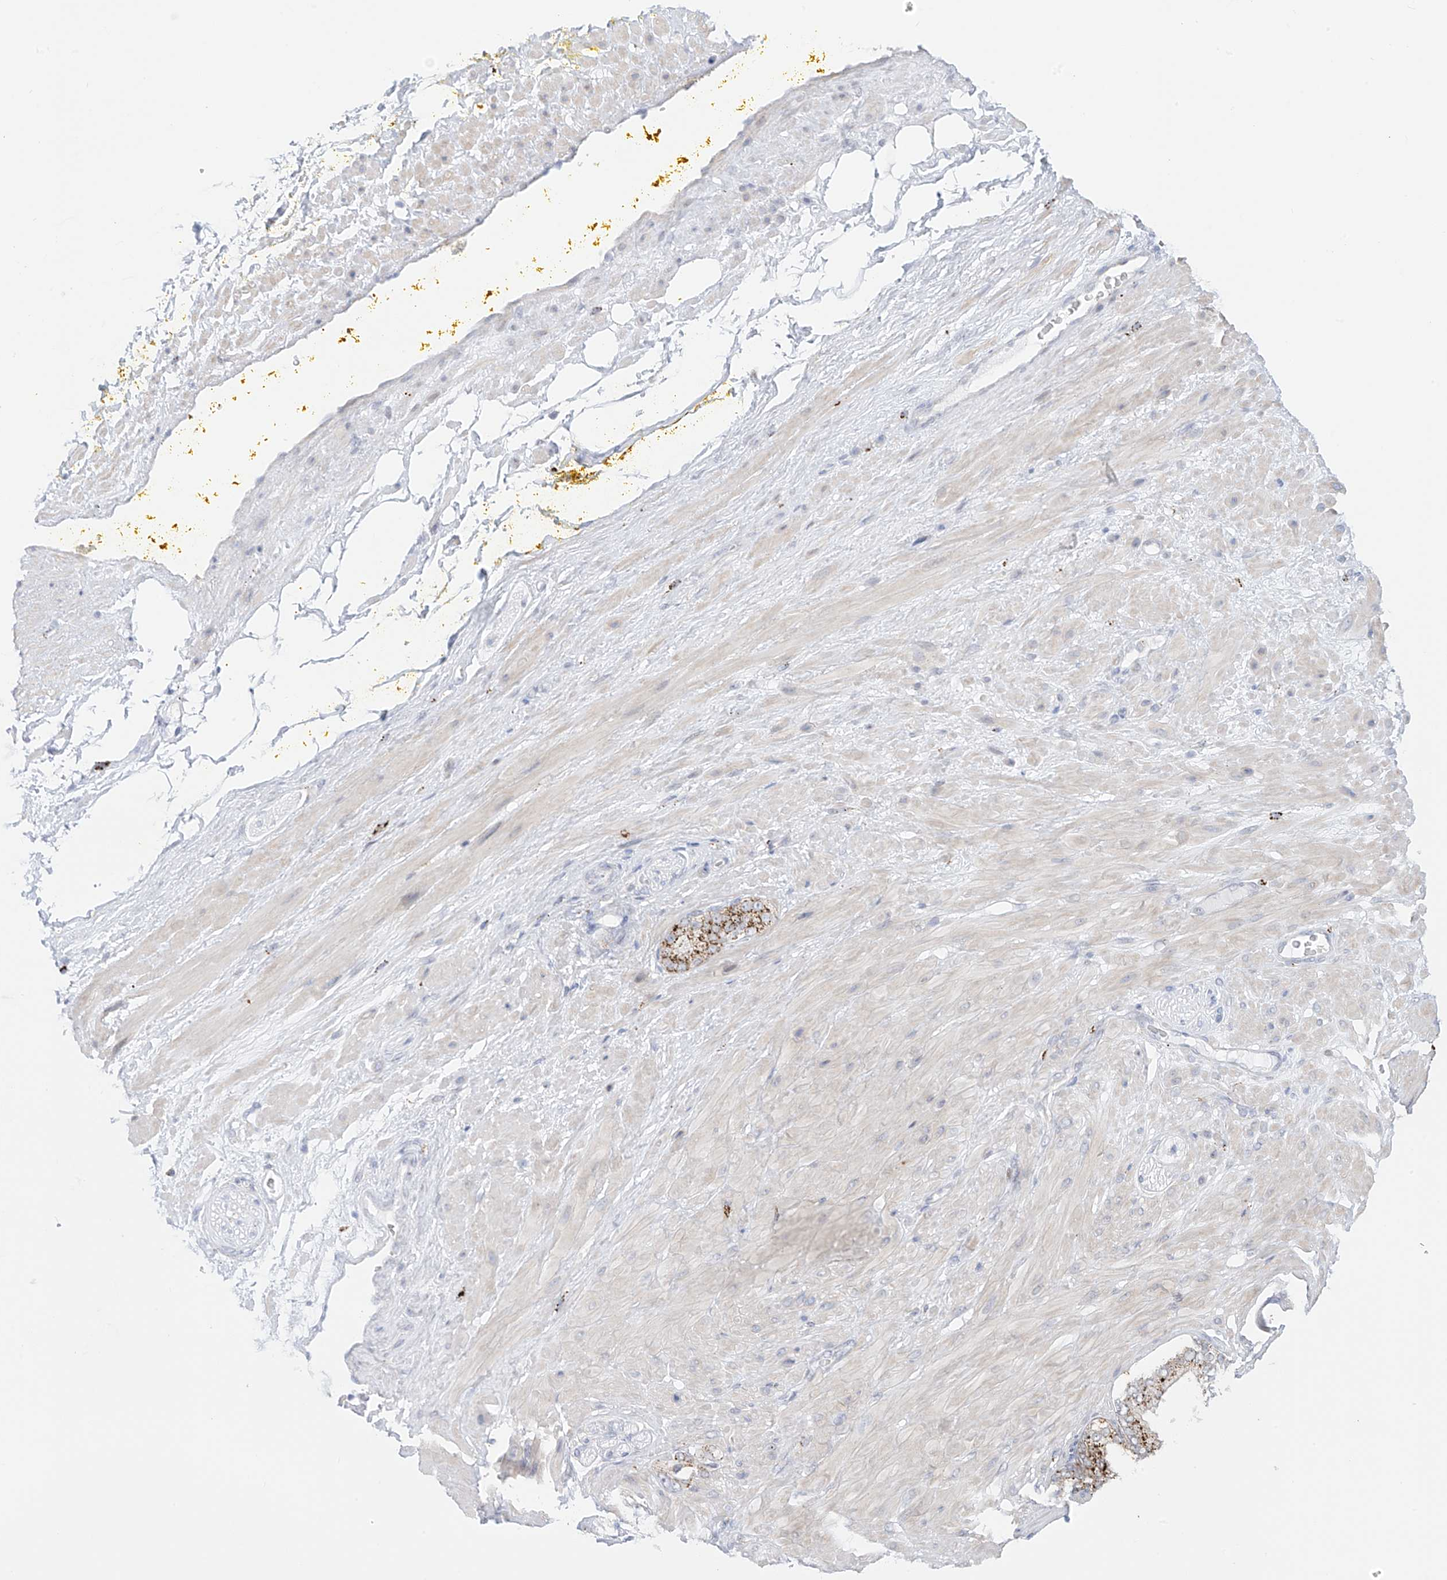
{"staining": {"intensity": "negative", "quantity": "none", "location": "none"}, "tissue": "adipose tissue", "cell_type": "Adipocytes", "image_type": "normal", "snomed": [{"axis": "morphology", "description": "Normal tissue, NOS"}, {"axis": "morphology", "description": "Adenocarcinoma, Low grade"}, {"axis": "topography", "description": "Prostate"}, {"axis": "topography", "description": "Peripheral nerve tissue"}], "caption": "This is a micrograph of IHC staining of normal adipose tissue, which shows no expression in adipocytes. Nuclei are stained in blue.", "gene": "PSPH", "patient": {"sex": "male", "age": 63}}